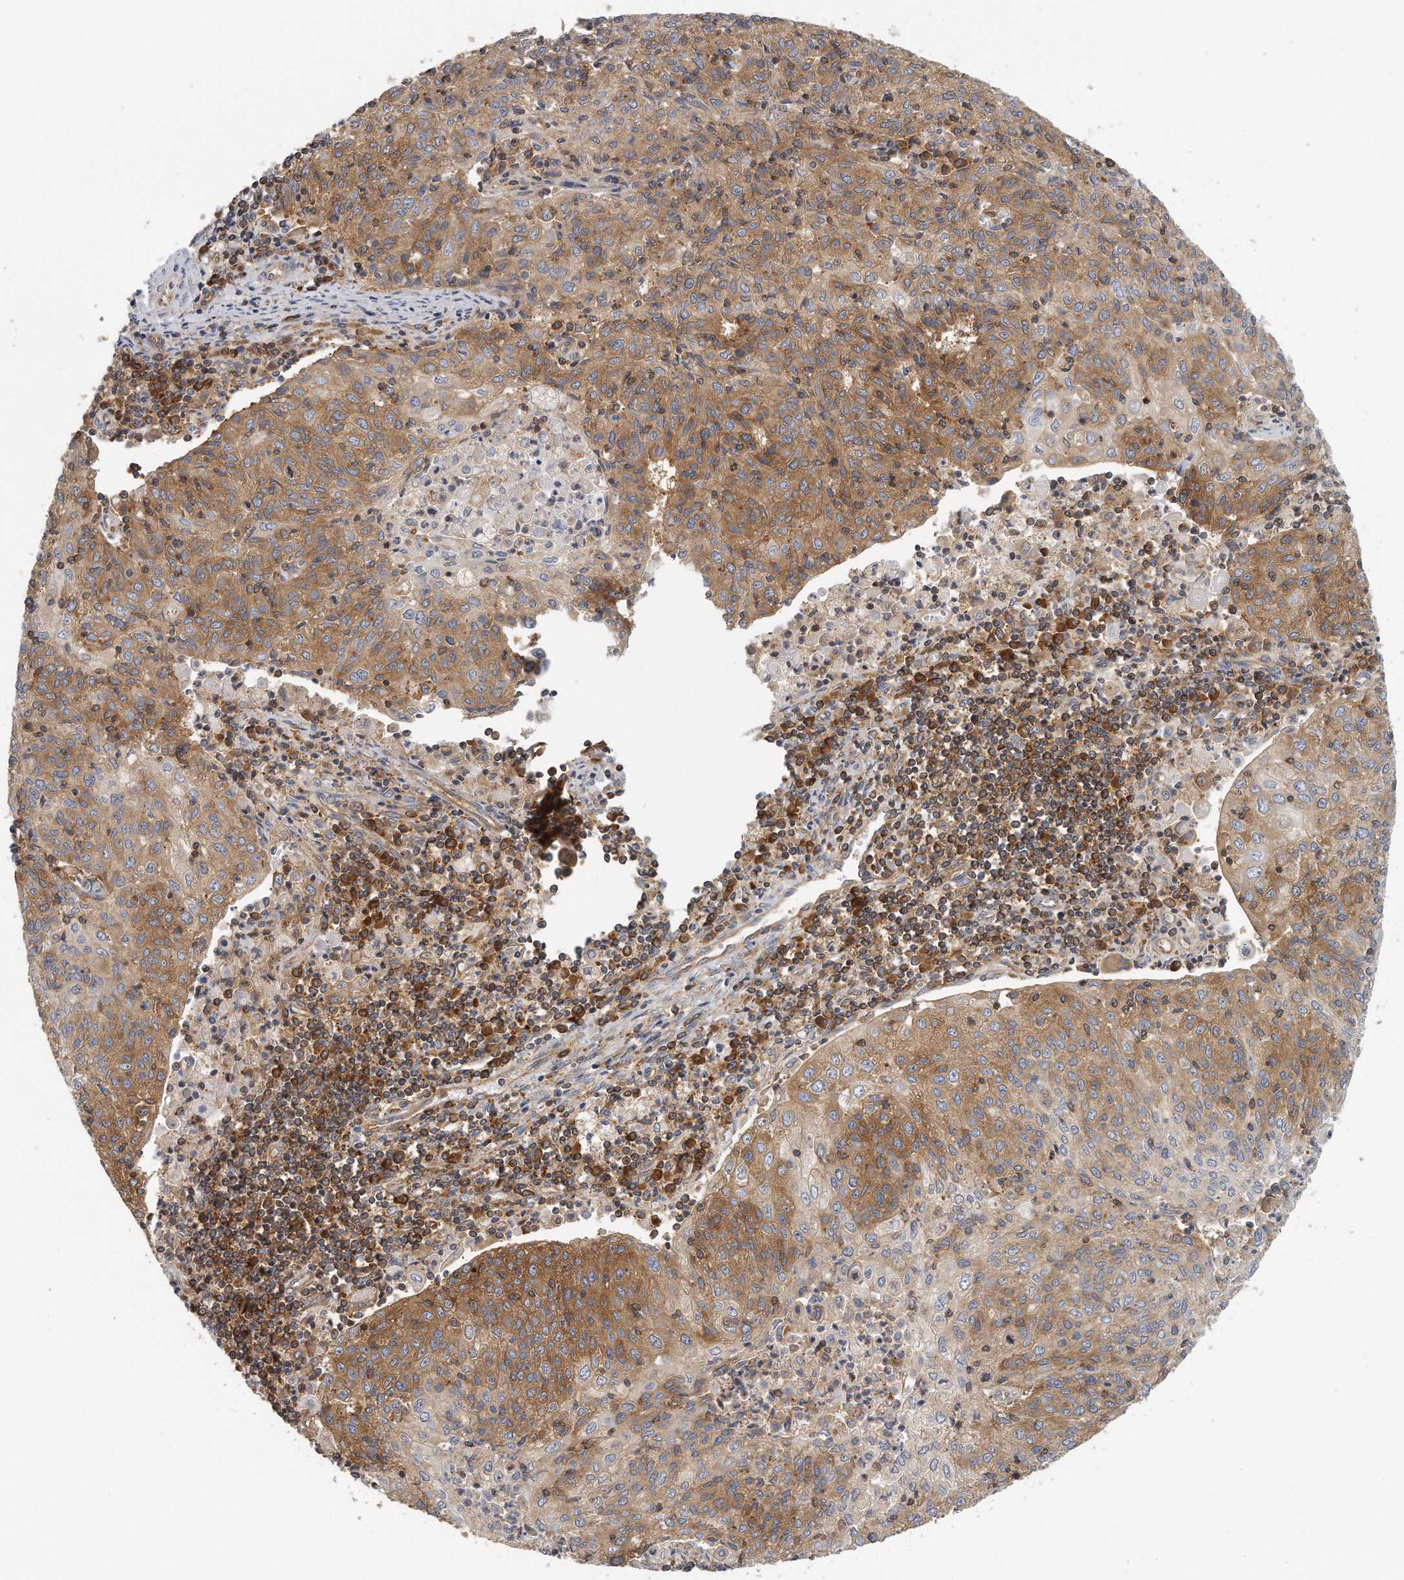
{"staining": {"intensity": "strong", "quantity": "25%-75%", "location": "cytoplasmic/membranous"}, "tissue": "cervical cancer", "cell_type": "Tumor cells", "image_type": "cancer", "snomed": [{"axis": "morphology", "description": "Squamous cell carcinoma, NOS"}, {"axis": "topography", "description": "Cervix"}], "caption": "Human cervical squamous cell carcinoma stained with a protein marker displays strong staining in tumor cells.", "gene": "EIF3I", "patient": {"sex": "female", "age": 48}}